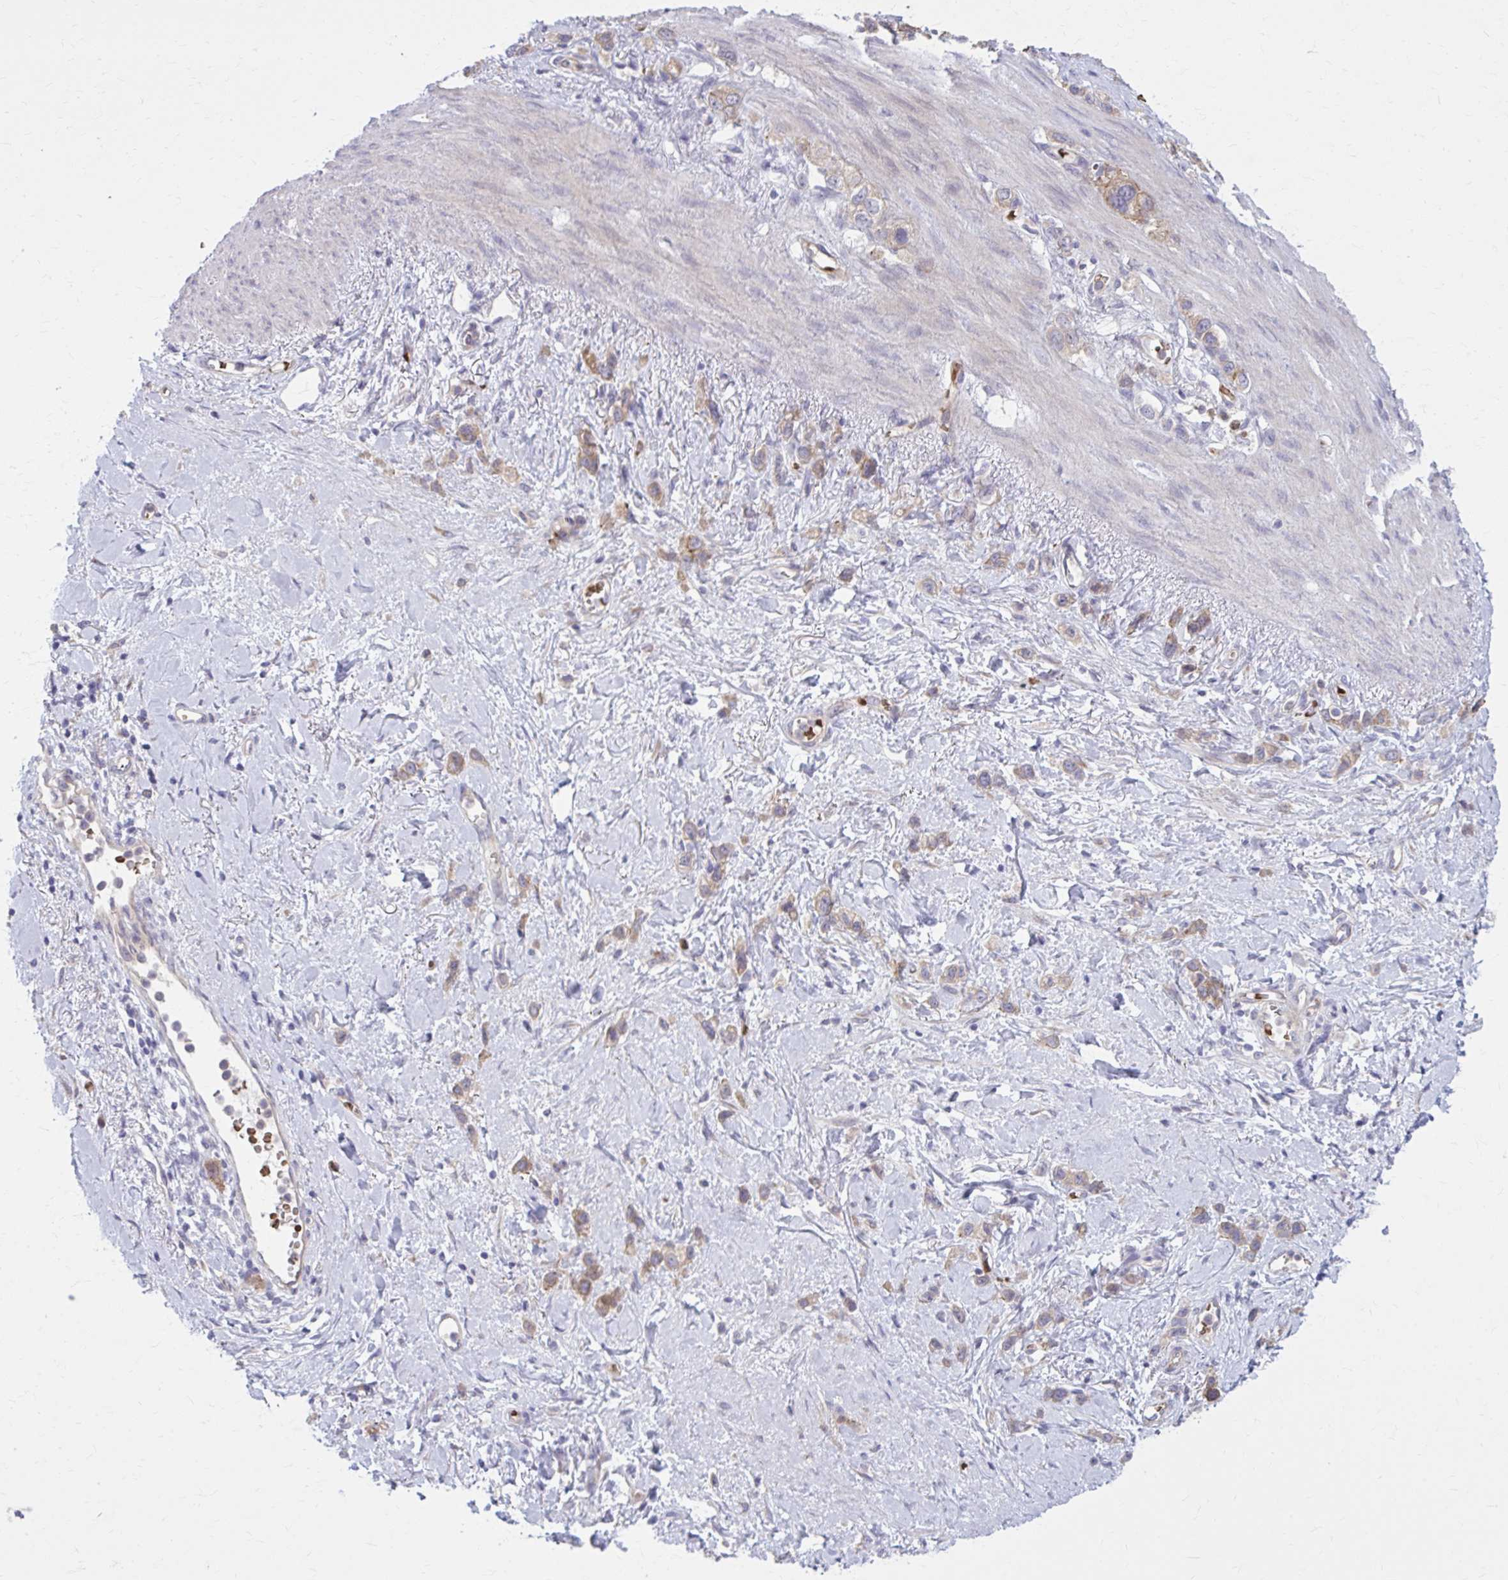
{"staining": {"intensity": "moderate", "quantity": "25%-75%", "location": "cytoplasmic/membranous"}, "tissue": "stomach cancer", "cell_type": "Tumor cells", "image_type": "cancer", "snomed": [{"axis": "morphology", "description": "Adenocarcinoma, NOS"}, {"axis": "topography", "description": "Stomach"}], "caption": "High-magnification brightfield microscopy of stomach adenocarcinoma stained with DAB (3,3'-diaminobenzidine) (brown) and counterstained with hematoxylin (blue). tumor cells exhibit moderate cytoplasmic/membranous positivity is seen in approximately25%-75% of cells.", "gene": "SNF8", "patient": {"sex": "female", "age": 65}}